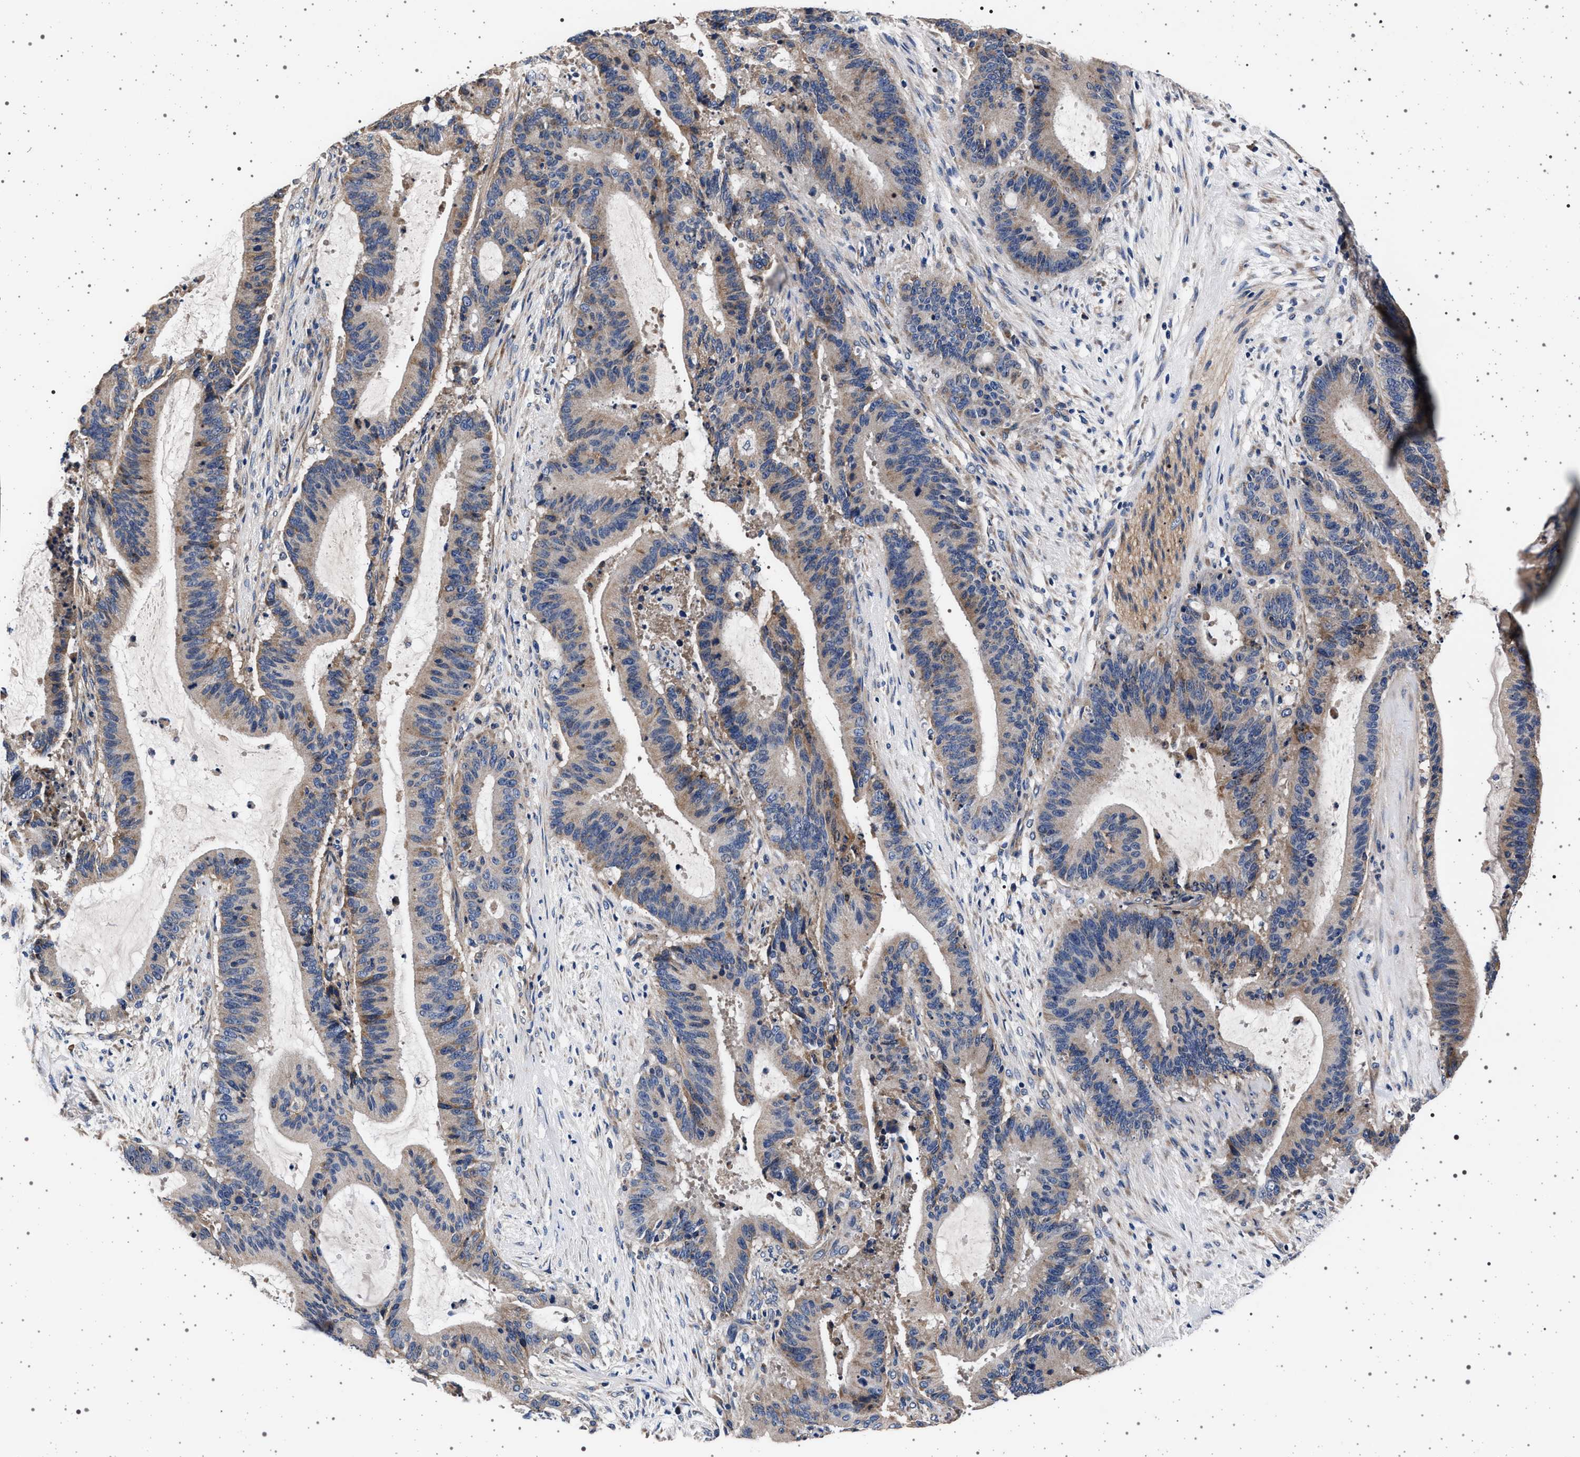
{"staining": {"intensity": "weak", "quantity": "<25%", "location": "cytoplasmic/membranous"}, "tissue": "liver cancer", "cell_type": "Tumor cells", "image_type": "cancer", "snomed": [{"axis": "morphology", "description": "Normal tissue, NOS"}, {"axis": "morphology", "description": "Cholangiocarcinoma"}, {"axis": "topography", "description": "Liver"}, {"axis": "topography", "description": "Peripheral nerve tissue"}], "caption": "This is an immunohistochemistry (IHC) histopathology image of liver cancer. There is no staining in tumor cells.", "gene": "MAP3K2", "patient": {"sex": "female", "age": 73}}